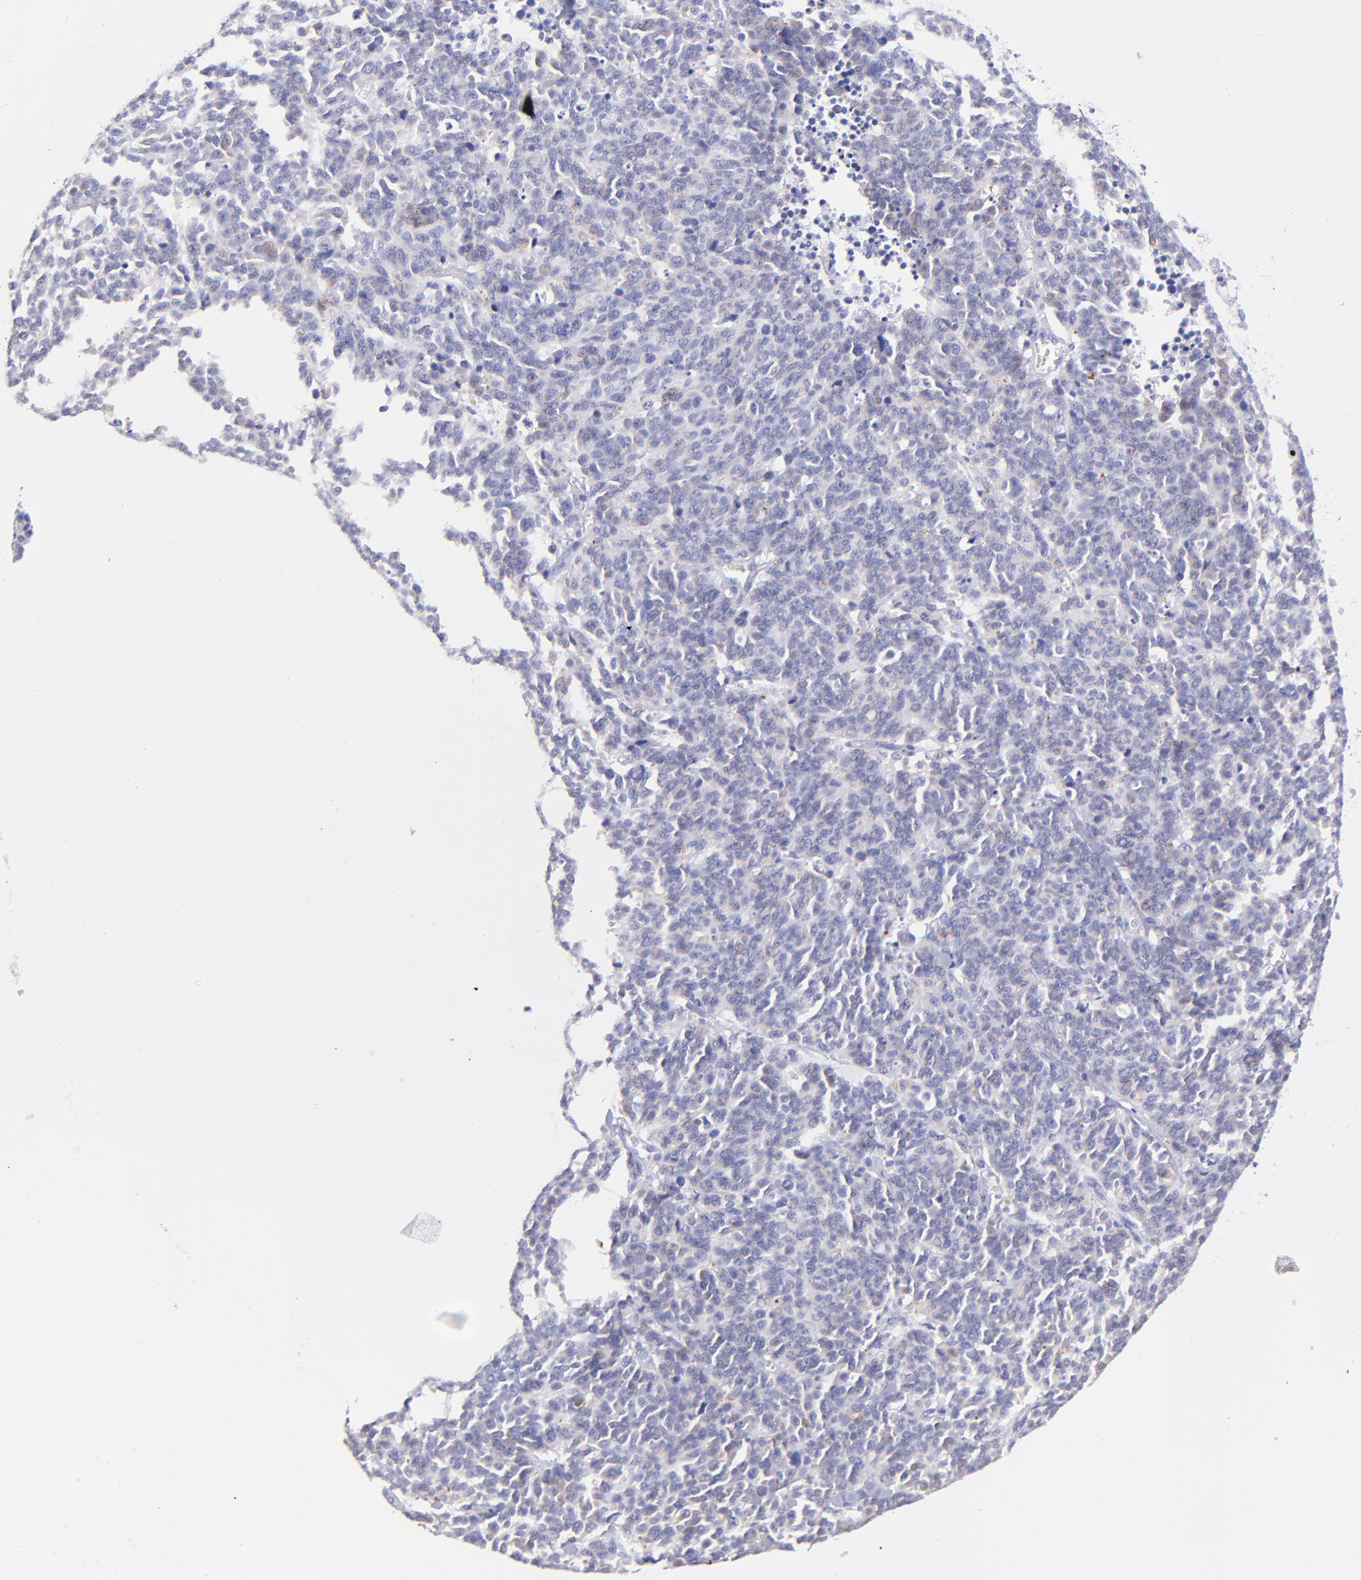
{"staining": {"intensity": "negative", "quantity": "none", "location": "none"}, "tissue": "lung cancer", "cell_type": "Tumor cells", "image_type": "cancer", "snomed": [{"axis": "morphology", "description": "Neoplasm, malignant, NOS"}, {"axis": "topography", "description": "Lung"}], "caption": "This is a image of immunohistochemistry (IHC) staining of lung neoplasm (malignant), which shows no positivity in tumor cells.", "gene": "RAB3B", "patient": {"sex": "female", "age": 58}}